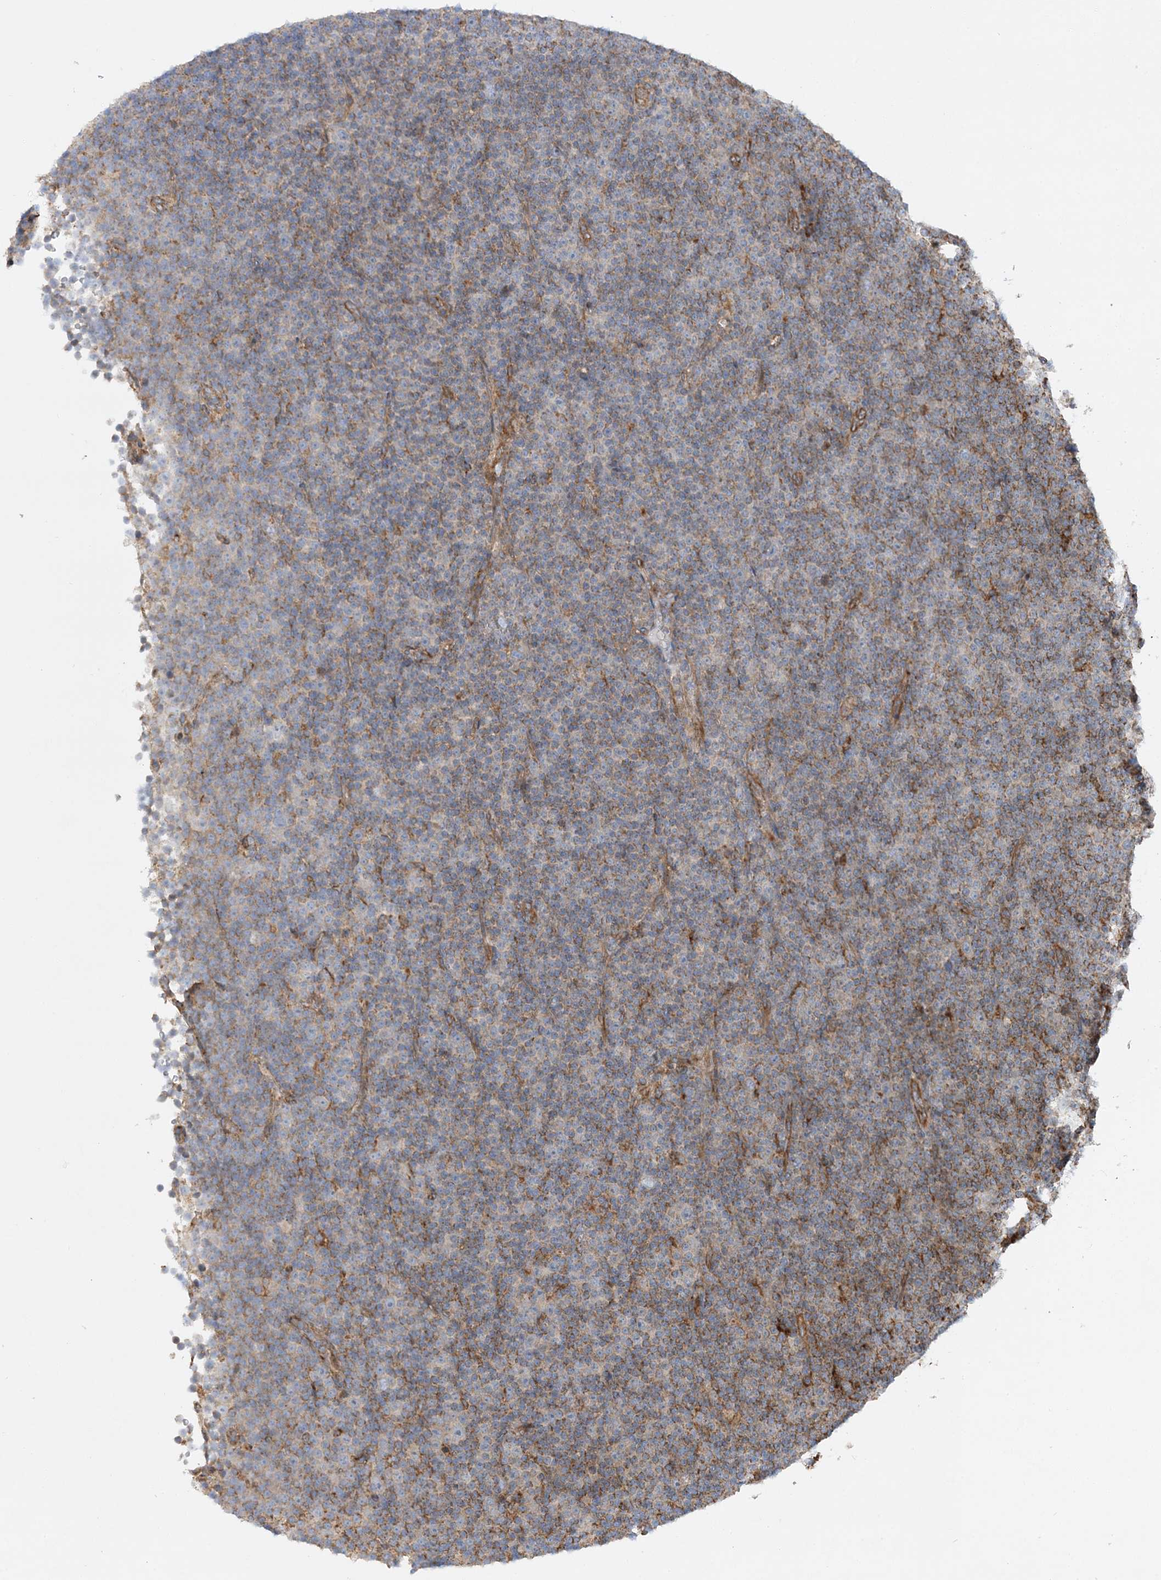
{"staining": {"intensity": "negative", "quantity": "none", "location": "none"}, "tissue": "lymphoma", "cell_type": "Tumor cells", "image_type": "cancer", "snomed": [{"axis": "morphology", "description": "Malignant lymphoma, non-Hodgkin's type, Low grade"}, {"axis": "topography", "description": "Lymph node"}], "caption": "Immunohistochemistry (IHC) image of neoplastic tissue: lymphoma stained with DAB exhibits no significant protein positivity in tumor cells. (Immunohistochemistry, brightfield microscopy, high magnification).", "gene": "ZFYVE16", "patient": {"sex": "female", "age": 67}}